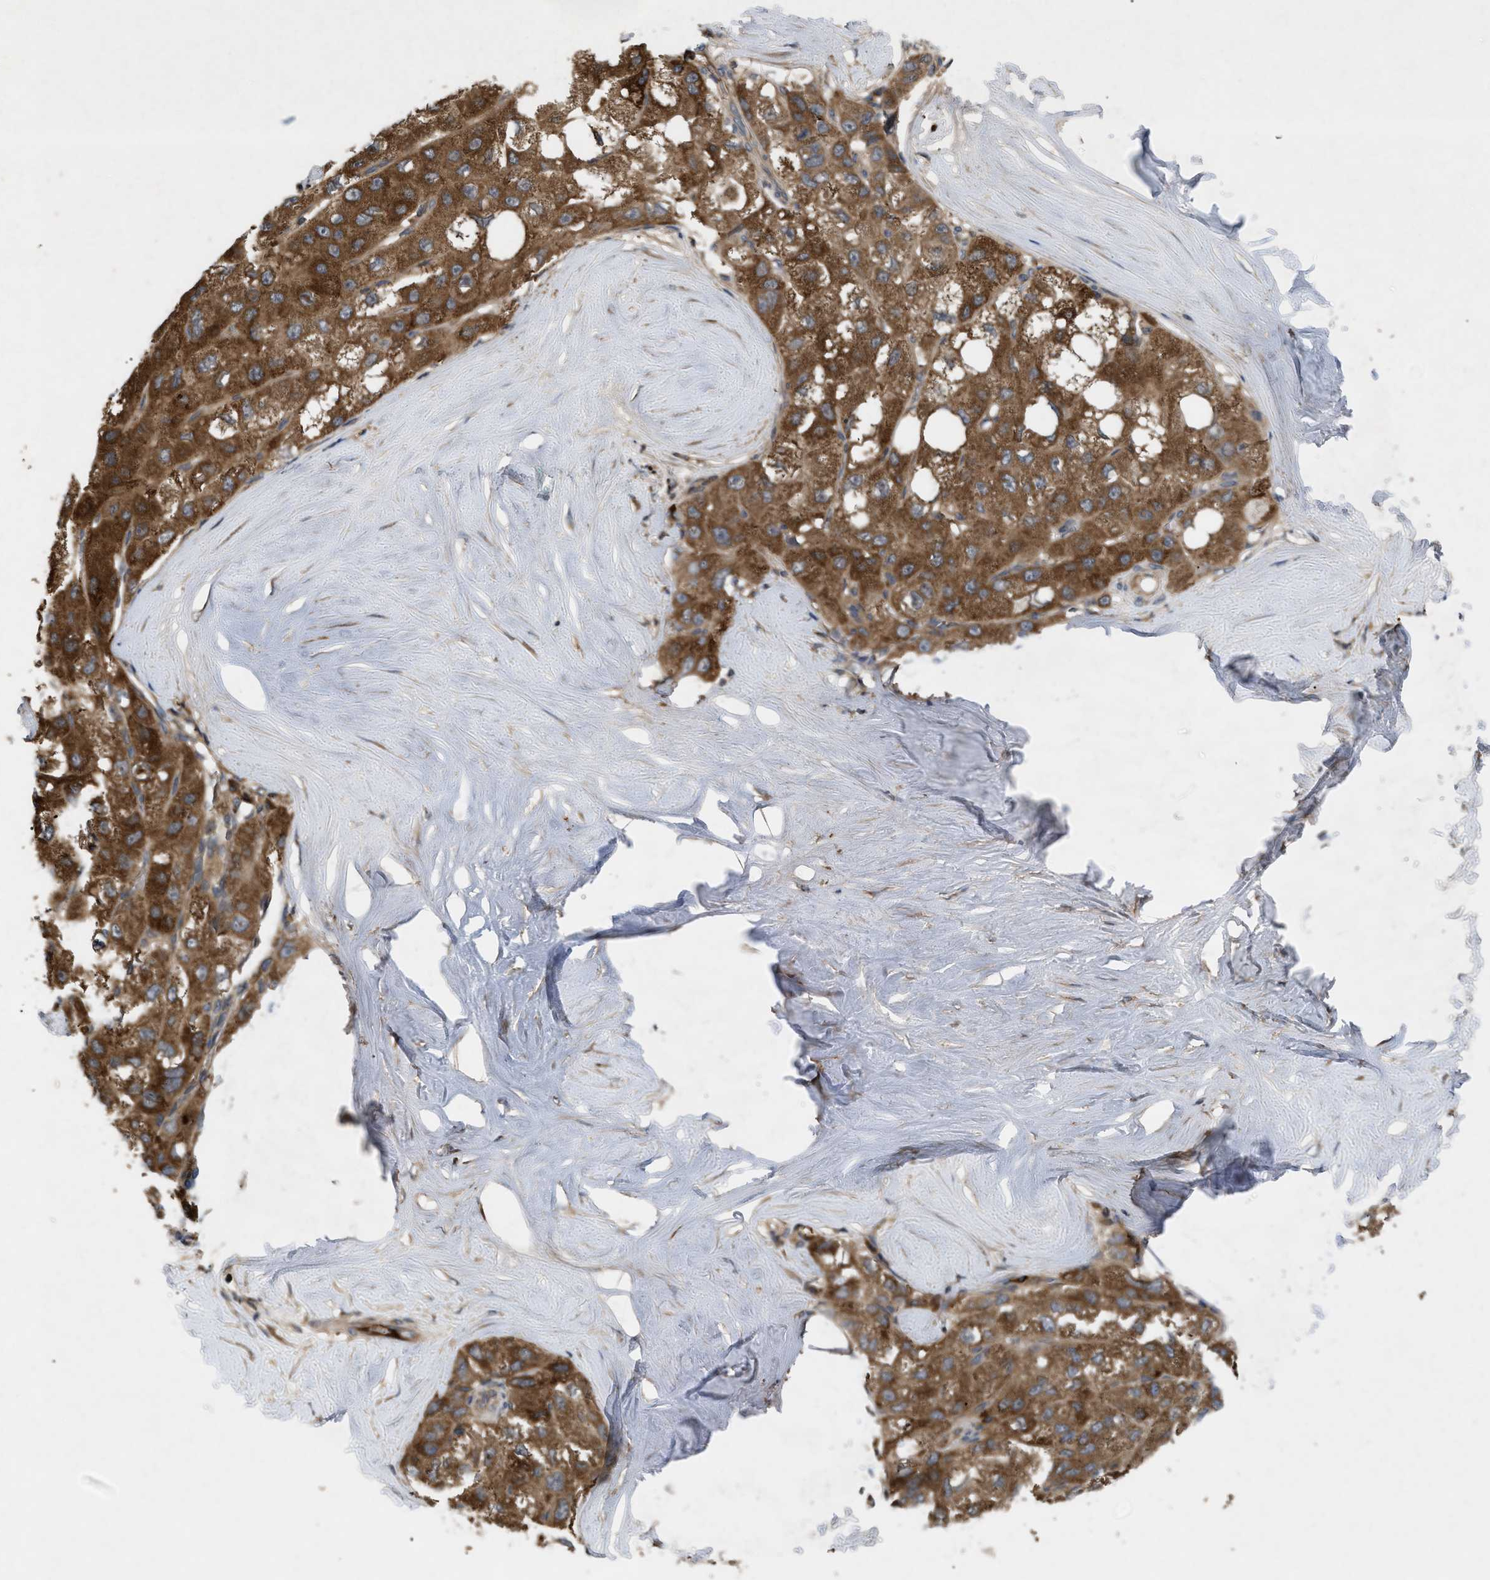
{"staining": {"intensity": "moderate", "quantity": ">75%", "location": "cytoplasmic/membranous"}, "tissue": "liver cancer", "cell_type": "Tumor cells", "image_type": "cancer", "snomed": [{"axis": "morphology", "description": "Carcinoma, Hepatocellular, NOS"}, {"axis": "topography", "description": "Liver"}], "caption": "This histopathology image shows liver cancer (hepatocellular carcinoma) stained with immunohistochemistry to label a protein in brown. The cytoplasmic/membranous of tumor cells show moderate positivity for the protein. Nuclei are counter-stained blue.", "gene": "RAB2A", "patient": {"sex": "male", "age": 80}}